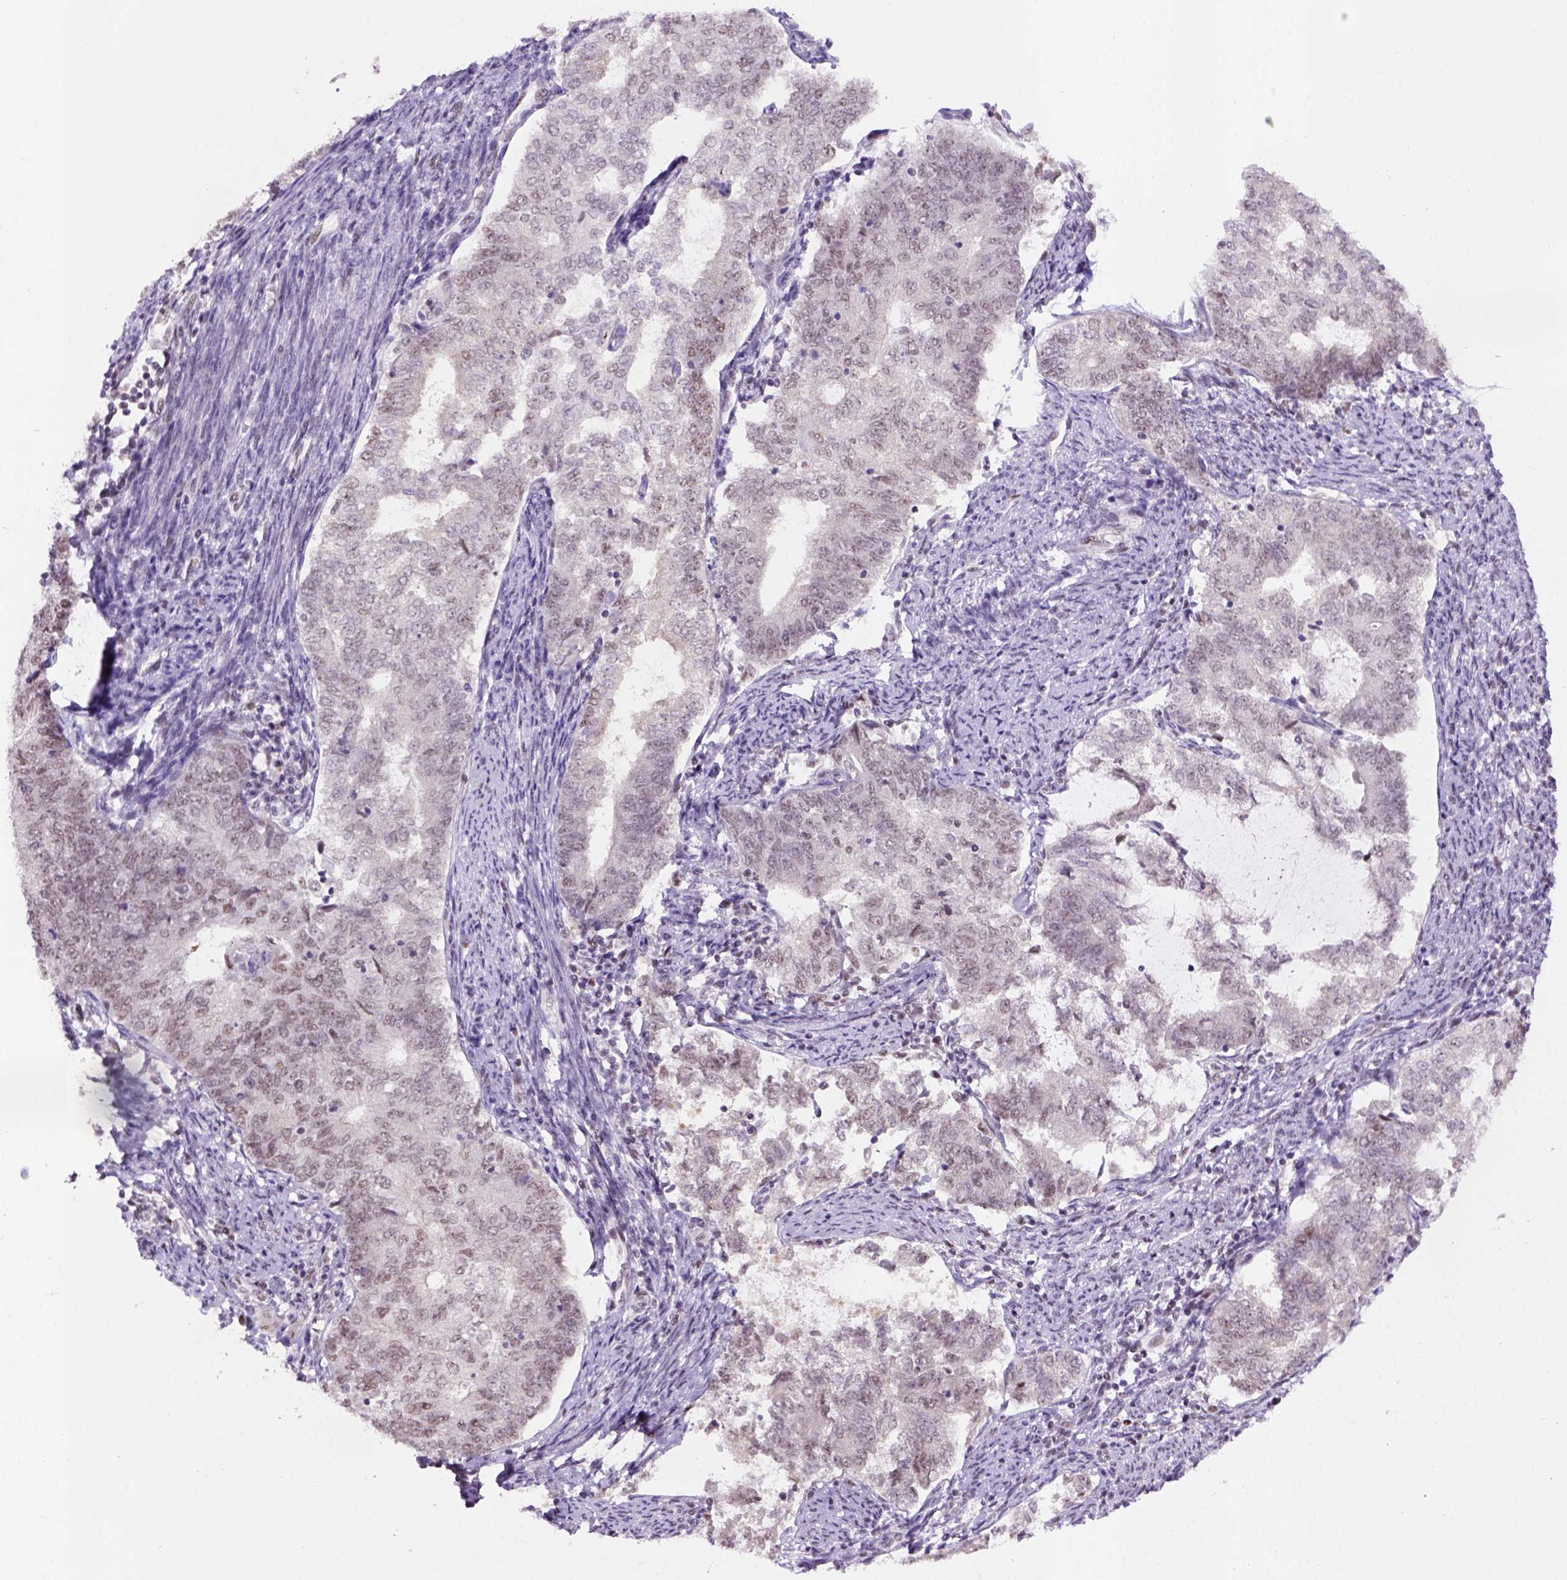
{"staining": {"intensity": "weak", "quantity": "25%-75%", "location": "nuclear"}, "tissue": "endometrial cancer", "cell_type": "Tumor cells", "image_type": "cancer", "snomed": [{"axis": "morphology", "description": "Adenocarcinoma, NOS"}, {"axis": "topography", "description": "Endometrium"}], "caption": "A brown stain labels weak nuclear staining of a protein in endometrial adenocarcinoma tumor cells.", "gene": "TBPL1", "patient": {"sex": "female", "age": 65}}